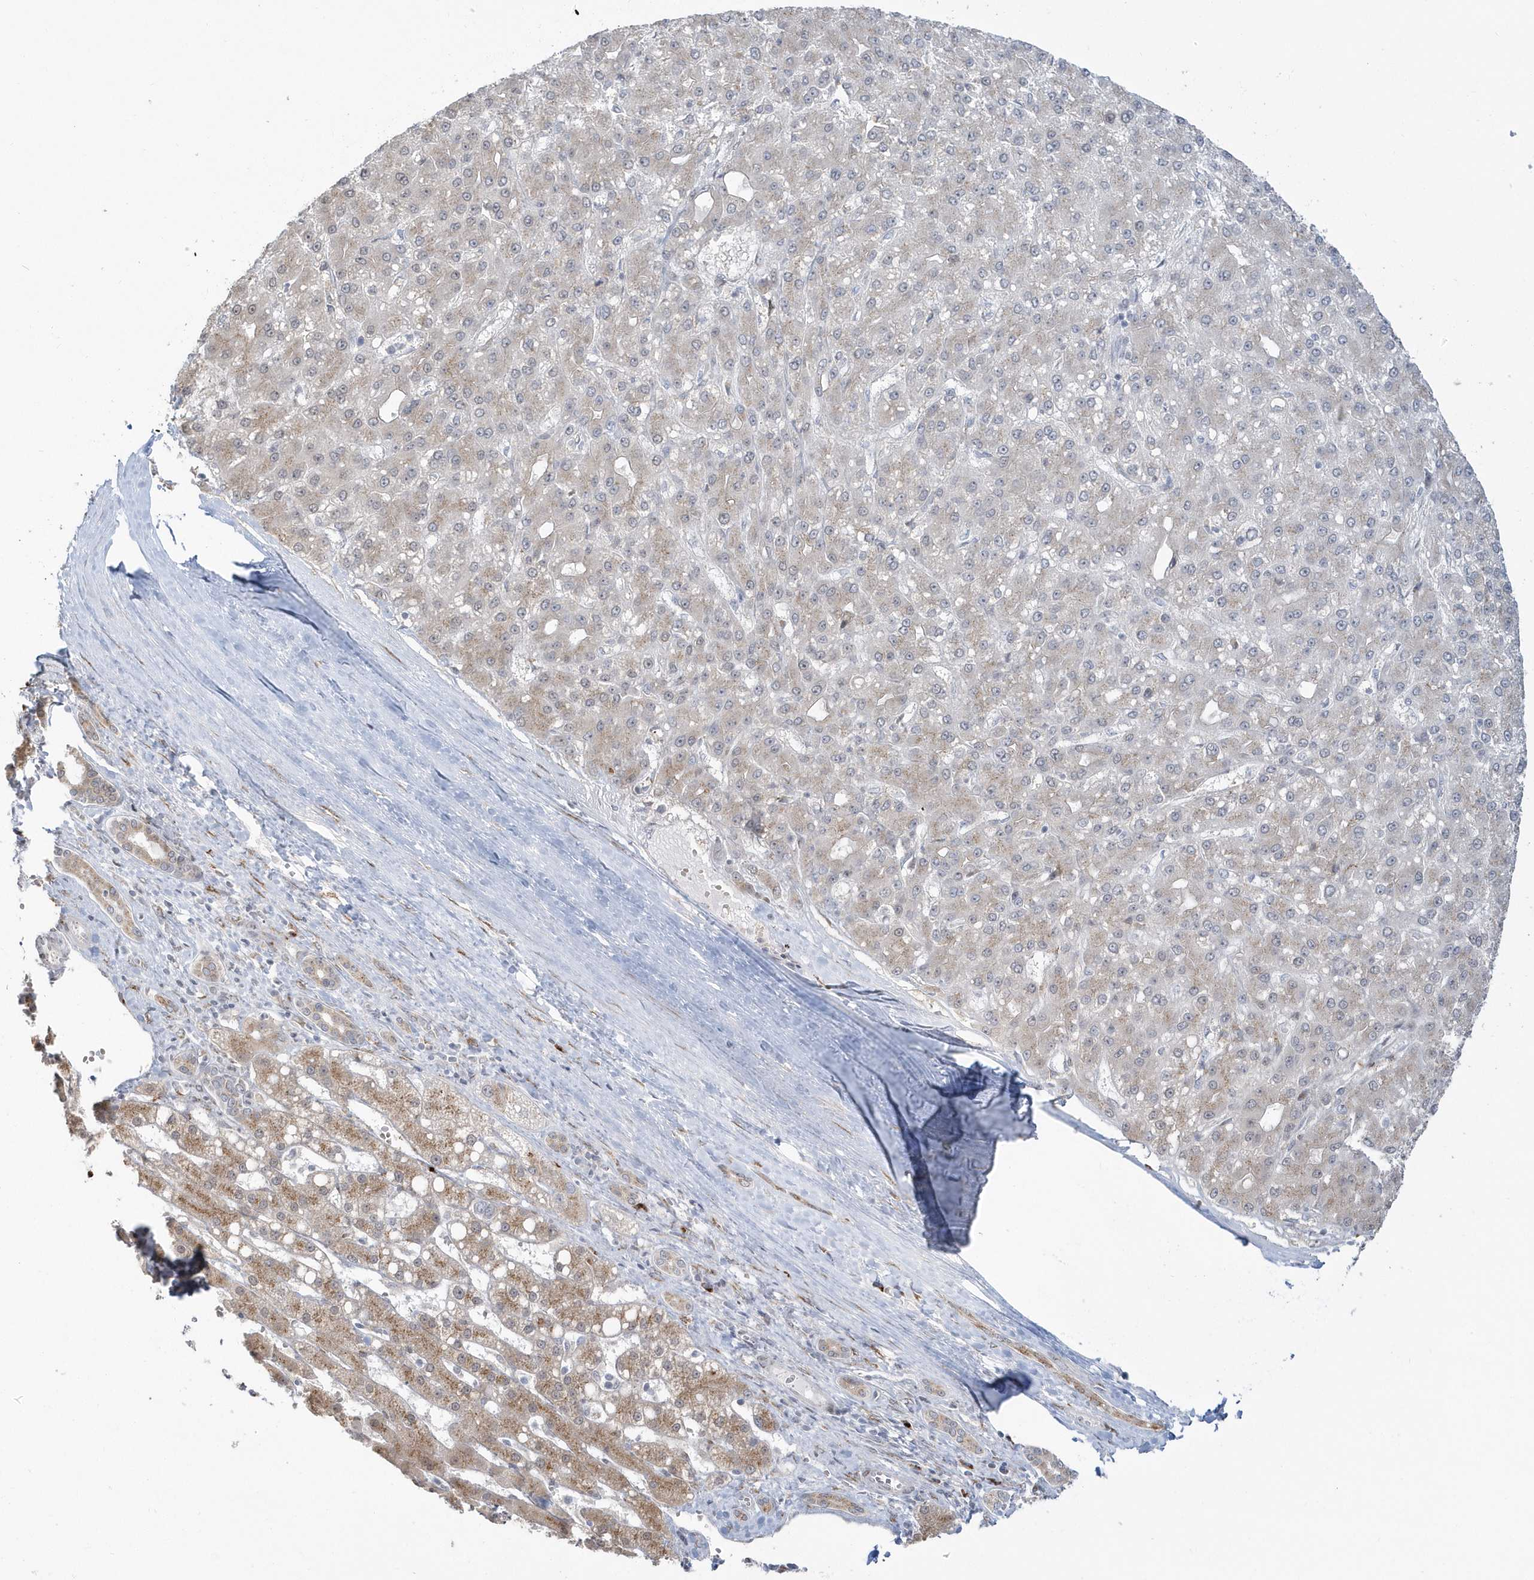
{"staining": {"intensity": "weak", "quantity": "25%-75%", "location": "cytoplasmic/membranous"}, "tissue": "liver cancer", "cell_type": "Tumor cells", "image_type": "cancer", "snomed": [{"axis": "morphology", "description": "Carcinoma, Hepatocellular, NOS"}, {"axis": "topography", "description": "Liver"}], "caption": "Brown immunohistochemical staining in human liver hepatocellular carcinoma exhibits weak cytoplasmic/membranous staining in about 25%-75% of tumor cells. The protein is shown in brown color, while the nuclei are stained blue.", "gene": "DHFR", "patient": {"sex": "male", "age": 67}}